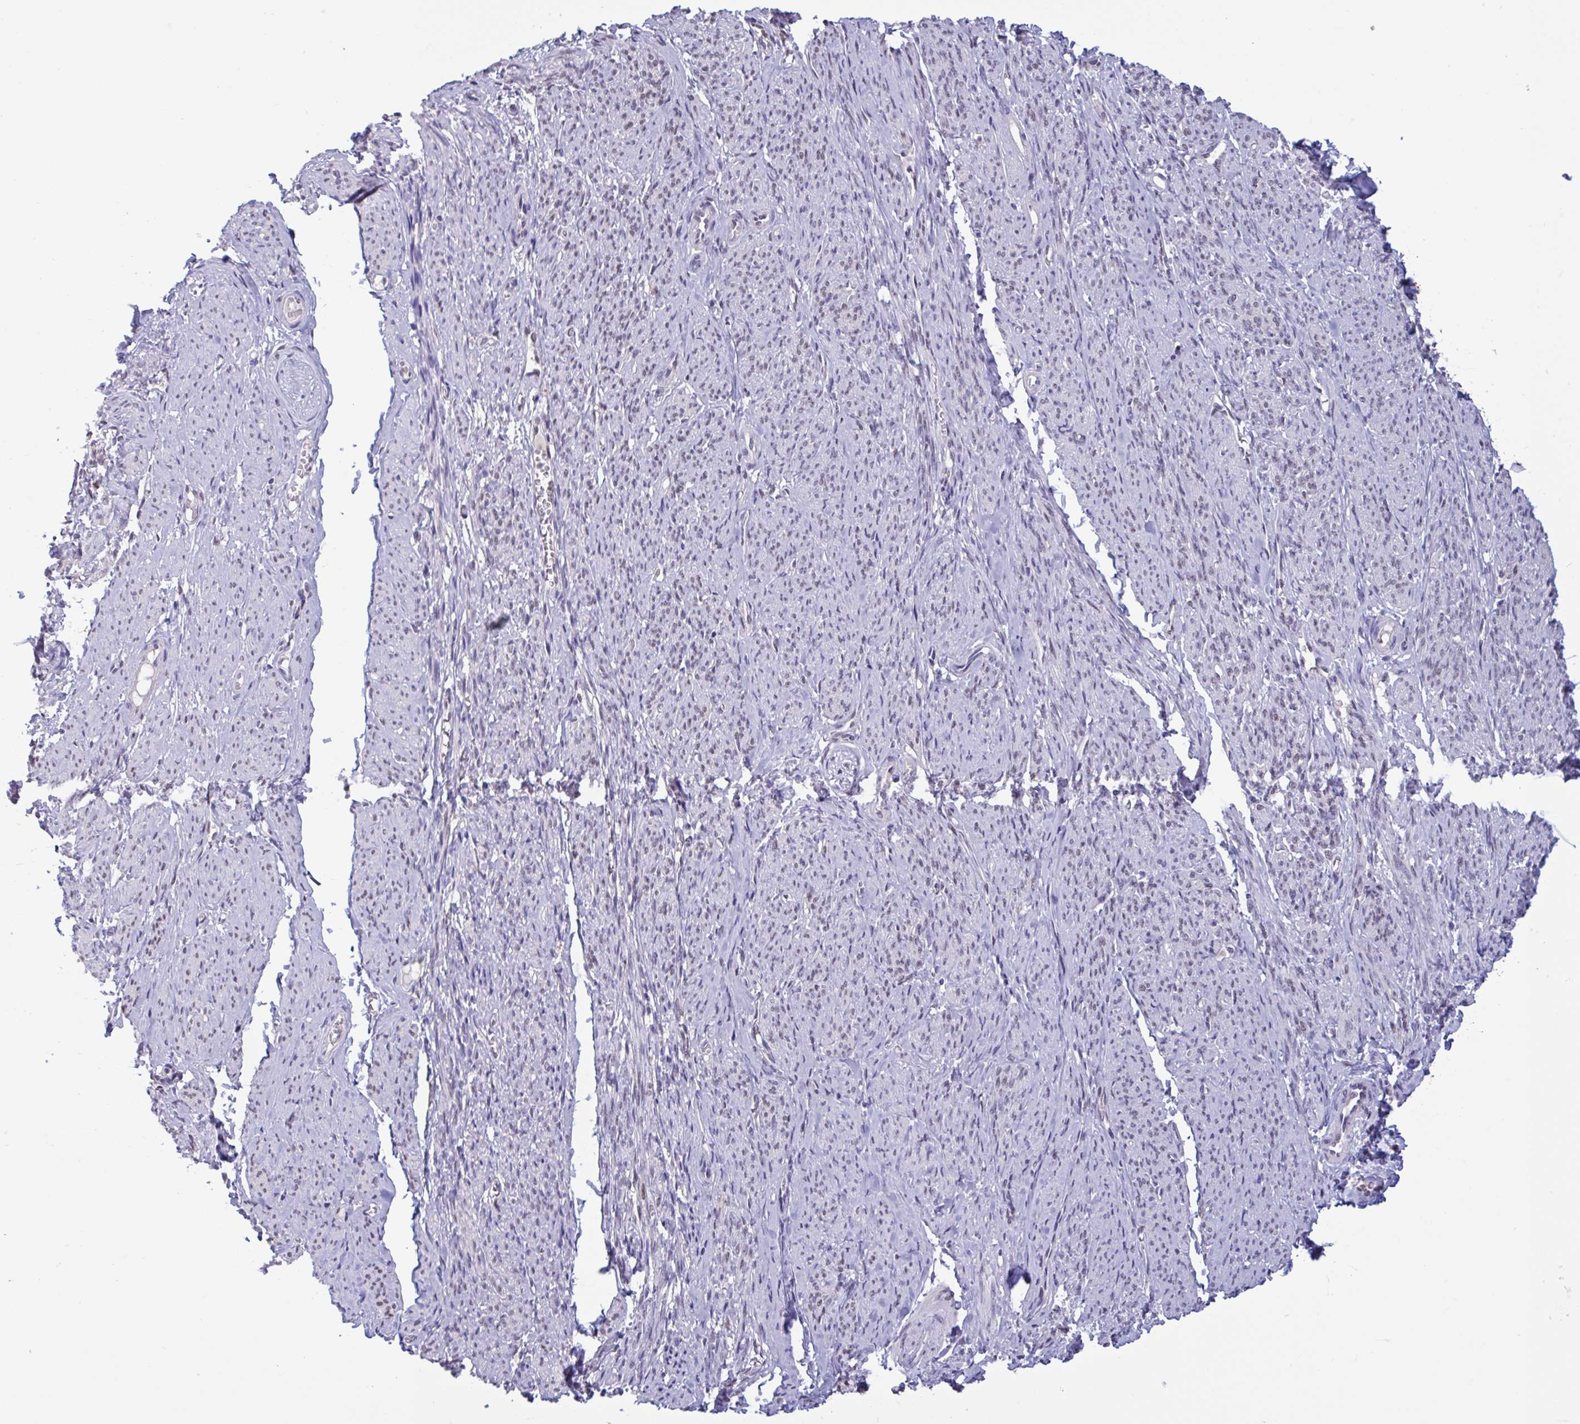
{"staining": {"intensity": "negative", "quantity": "none", "location": "none"}, "tissue": "smooth muscle", "cell_type": "Smooth muscle cells", "image_type": "normal", "snomed": [{"axis": "morphology", "description": "Normal tissue, NOS"}, {"axis": "topography", "description": "Smooth muscle"}], "caption": "This image is of benign smooth muscle stained with IHC to label a protein in brown with the nuclei are counter-stained blue. There is no staining in smooth muscle cells.", "gene": "RBL1", "patient": {"sex": "female", "age": 65}}